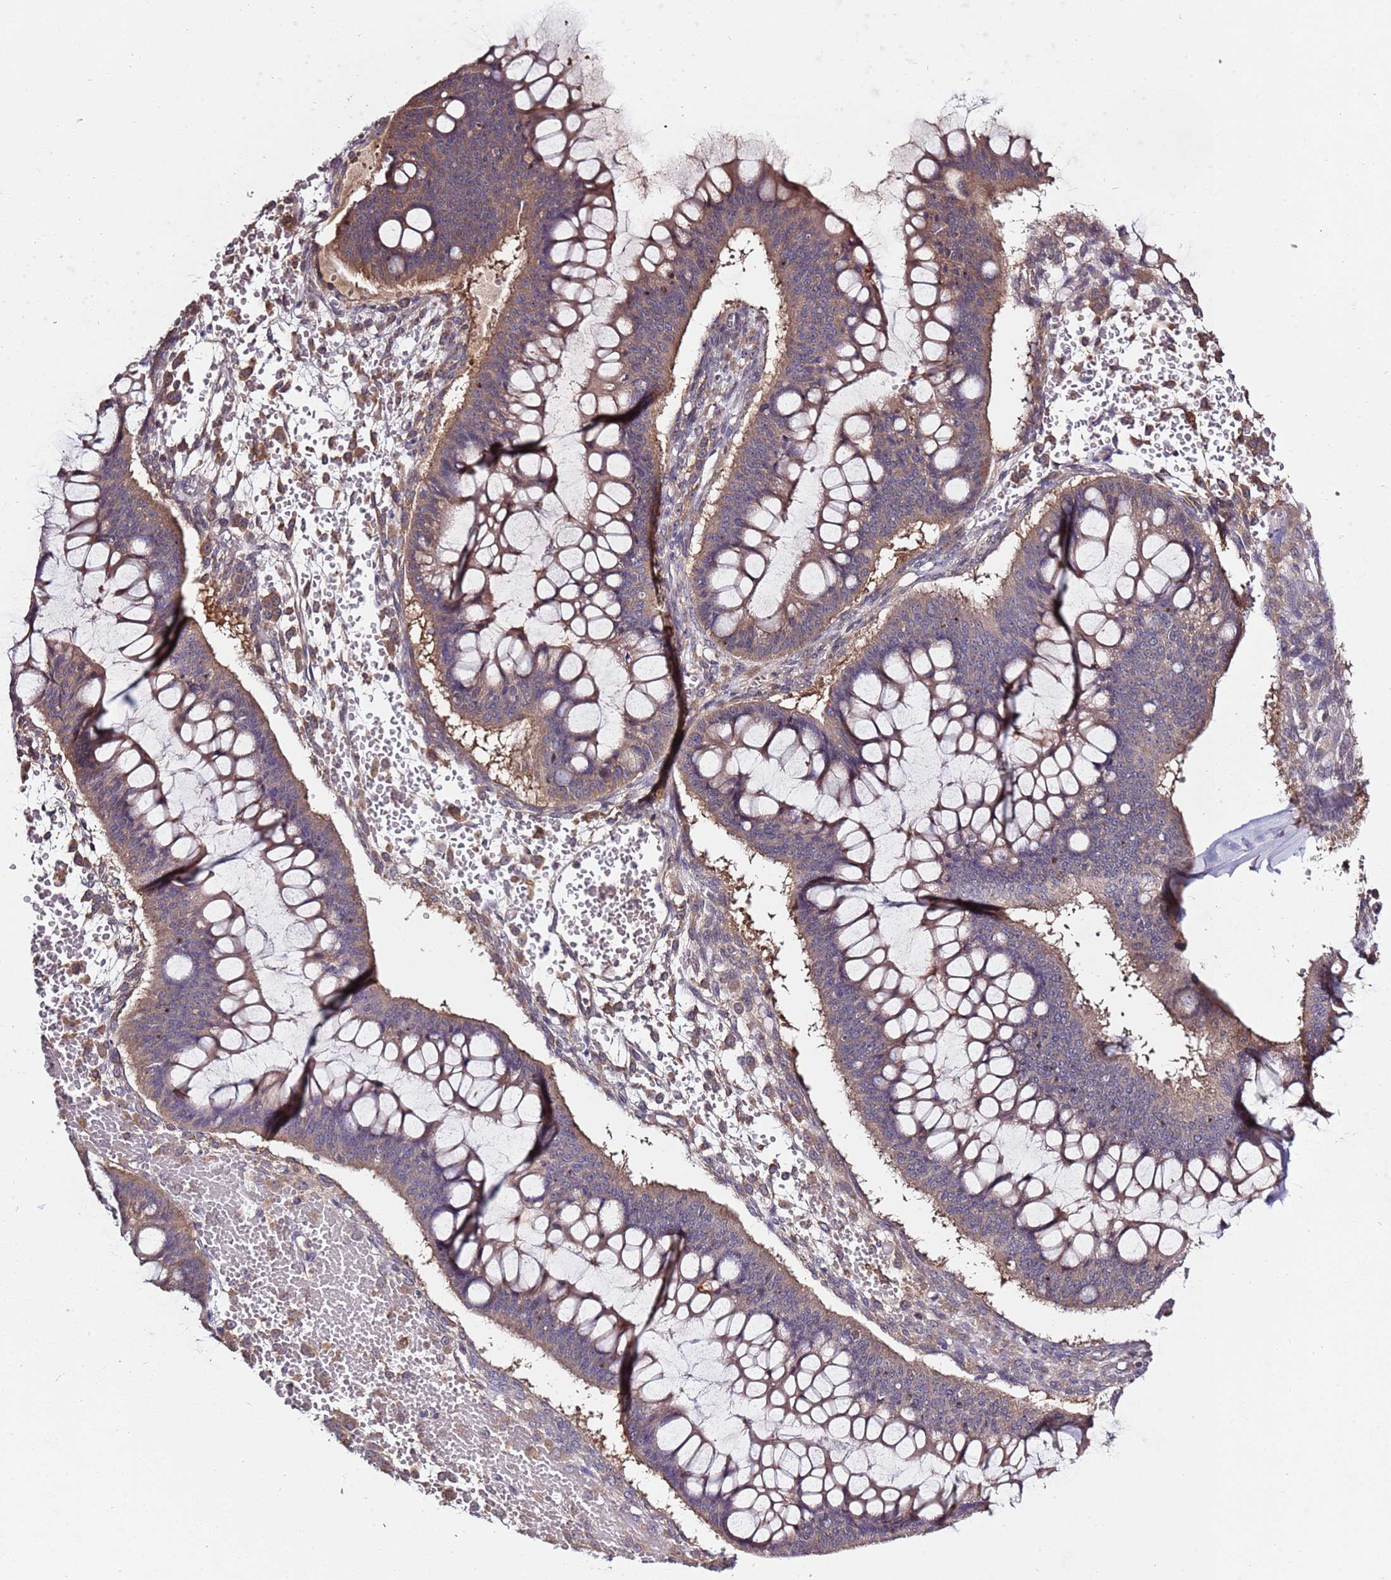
{"staining": {"intensity": "moderate", "quantity": "<25%", "location": "cytoplasmic/membranous"}, "tissue": "ovarian cancer", "cell_type": "Tumor cells", "image_type": "cancer", "snomed": [{"axis": "morphology", "description": "Cystadenocarcinoma, mucinous, NOS"}, {"axis": "topography", "description": "Ovary"}], "caption": "Immunohistochemistry (IHC) staining of ovarian cancer, which shows low levels of moderate cytoplasmic/membranous staining in approximately <25% of tumor cells indicating moderate cytoplasmic/membranous protein expression. The staining was performed using DAB (brown) for protein detection and nuclei were counterstained in hematoxylin (blue).", "gene": "USP32", "patient": {"sex": "female", "age": 73}}